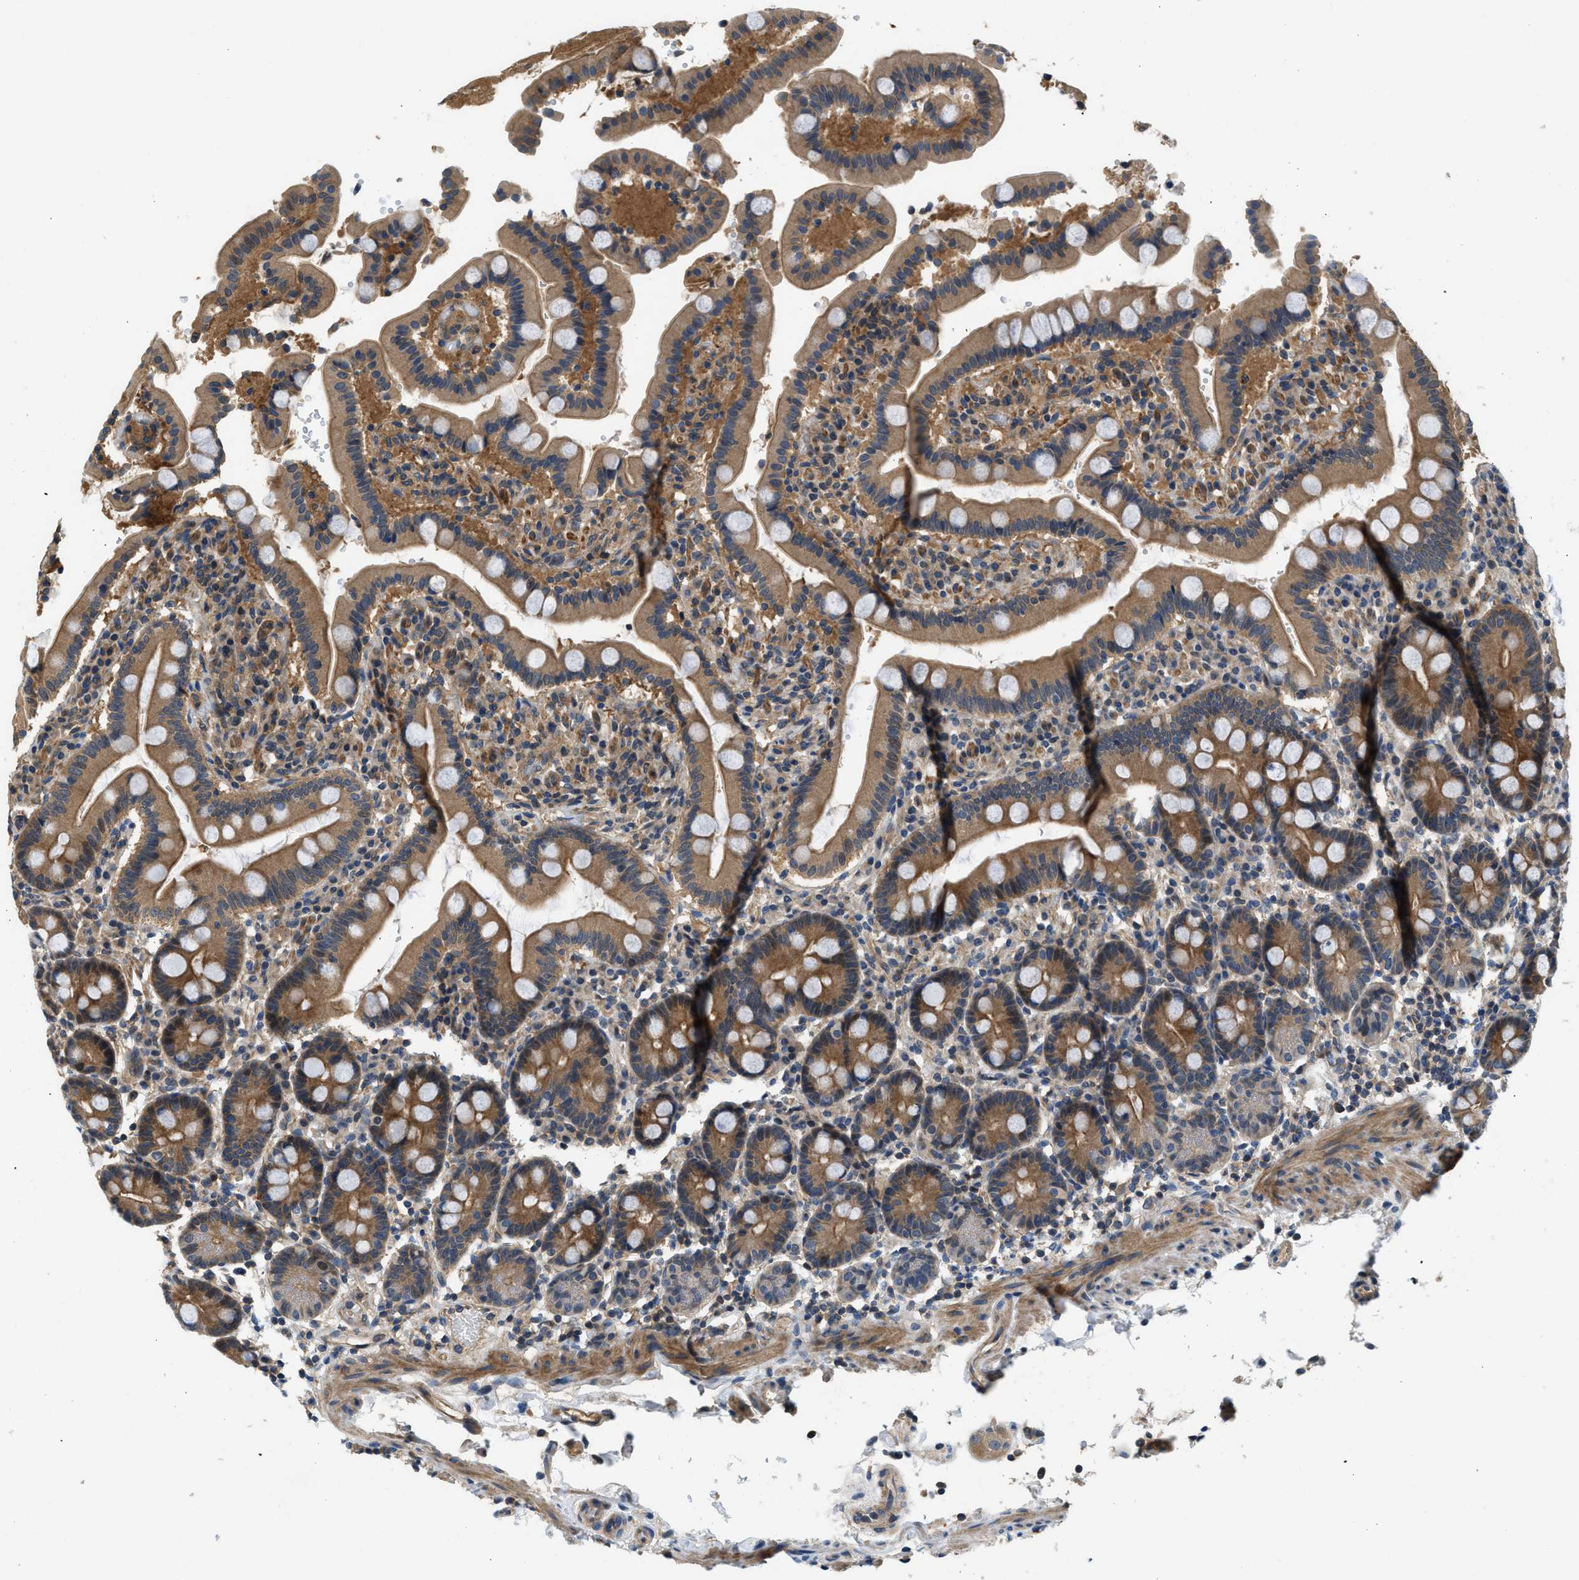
{"staining": {"intensity": "strong", "quantity": ">75%", "location": "cytoplasmic/membranous"}, "tissue": "duodenum", "cell_type": "Glandular cells", "image_type": "normal", "snomed": [{"axis": "morphology", "description": "Normal tissue, NOS"}, {"axis": "topography", "description": "Small intestine, NOS"}], "caption": "Immunohistochemistry micrograph of normal duodenum stained for a protein (brown), which displays high levels of strong cytoplasmic/membranous staining in about >75% of glandular cells.", "gene": "GPR31", "patient": {"sex": "female", "age": 71}}